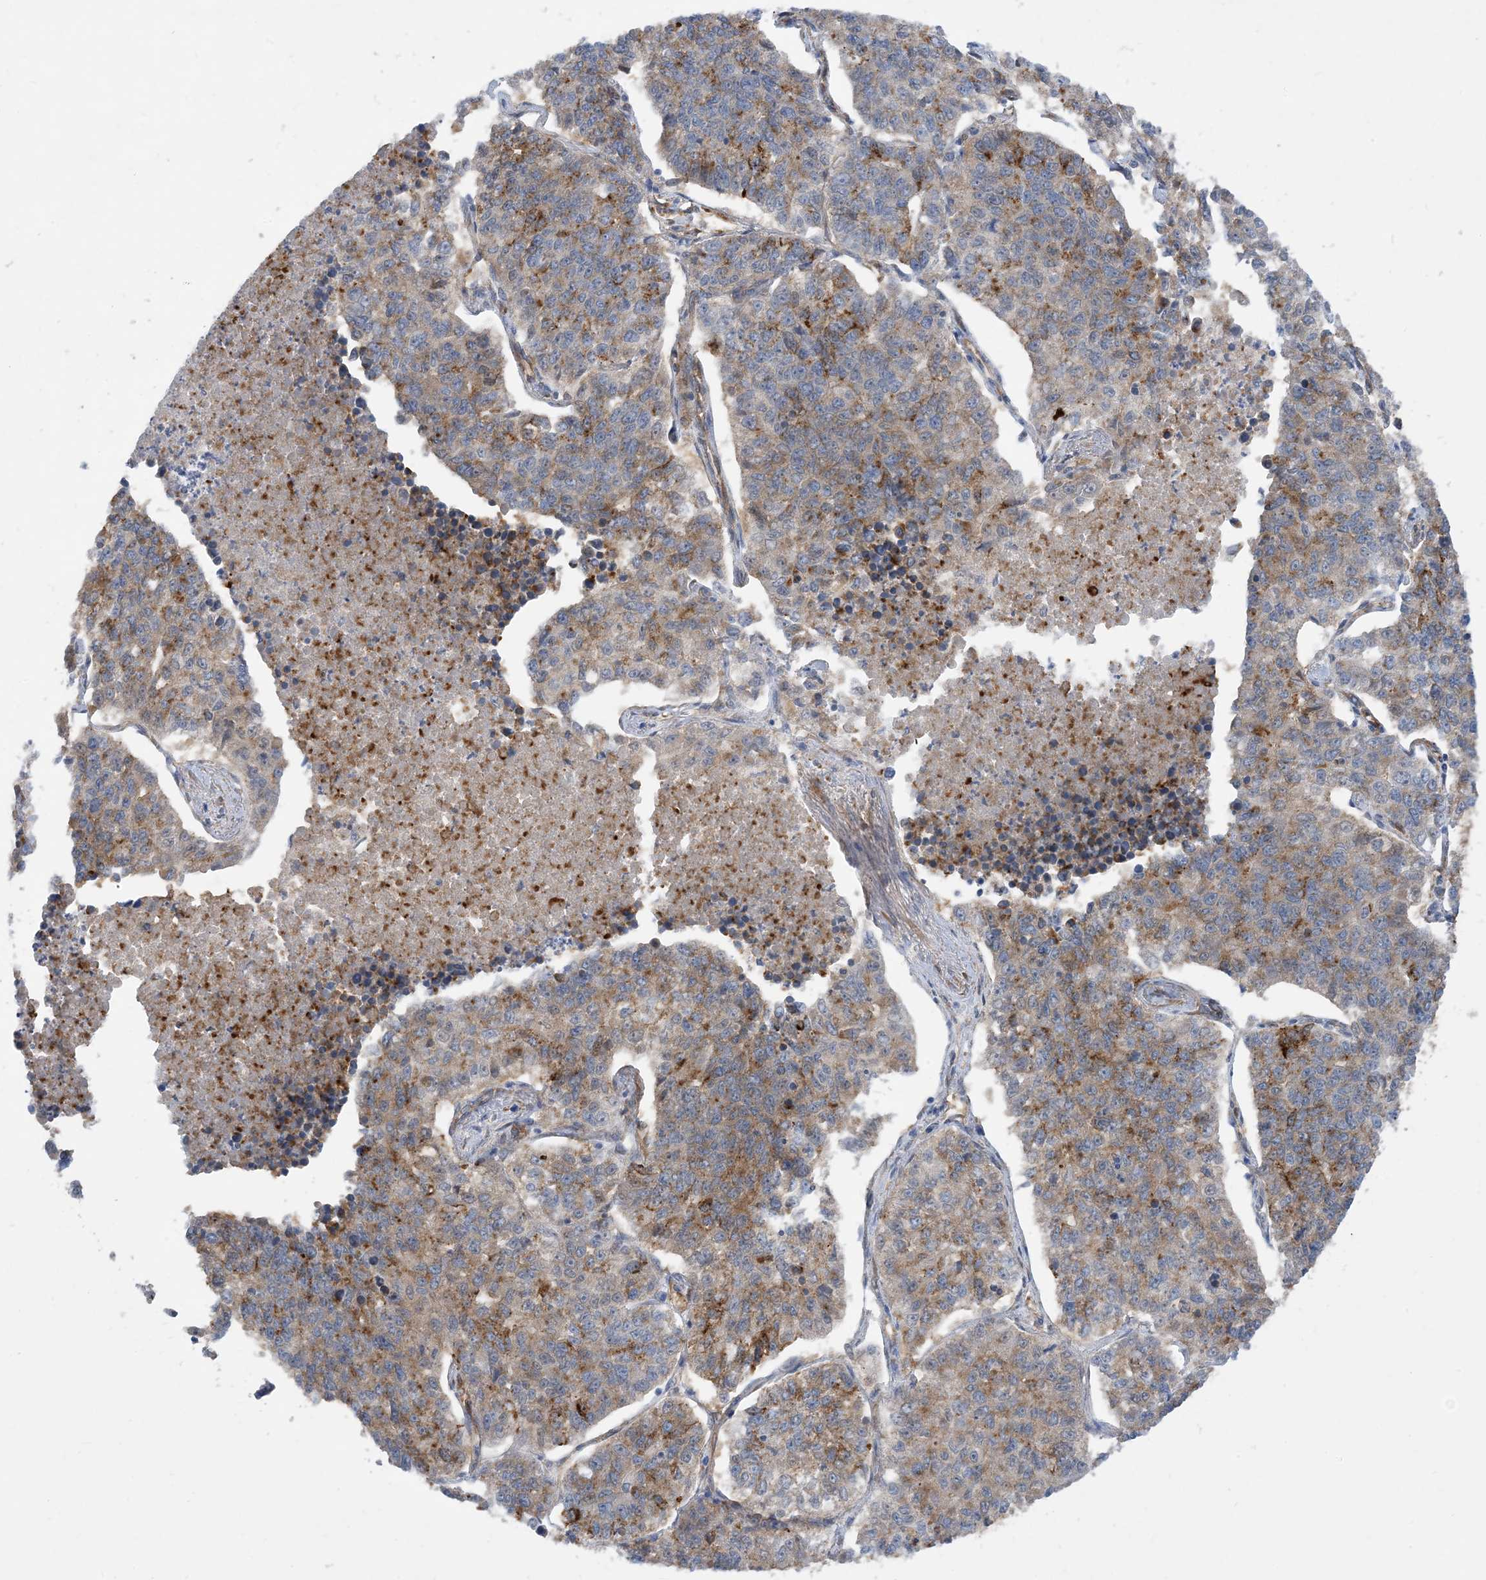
{"staining": {"intensity": "moderate", "quantity": ">75%", "location": "cytoplasmic/membranous"}, "tissue": "lung cancer", "cell_type": "Tumor cells", "image_type": "cancer", "snomed": [{"axis": "morphology", "description": "Adenocarcinoma, NOS"}, {"axis": "topography", "description": "Lung"}], "caption": "Lung cancer stained for a protein (brown) exhibits moderate cytoplasmic/membranous positive positivity in approximately >75% of tumor cells.", "gene": "EIF2A", "patient": {"sex": "male", "age": 49}}